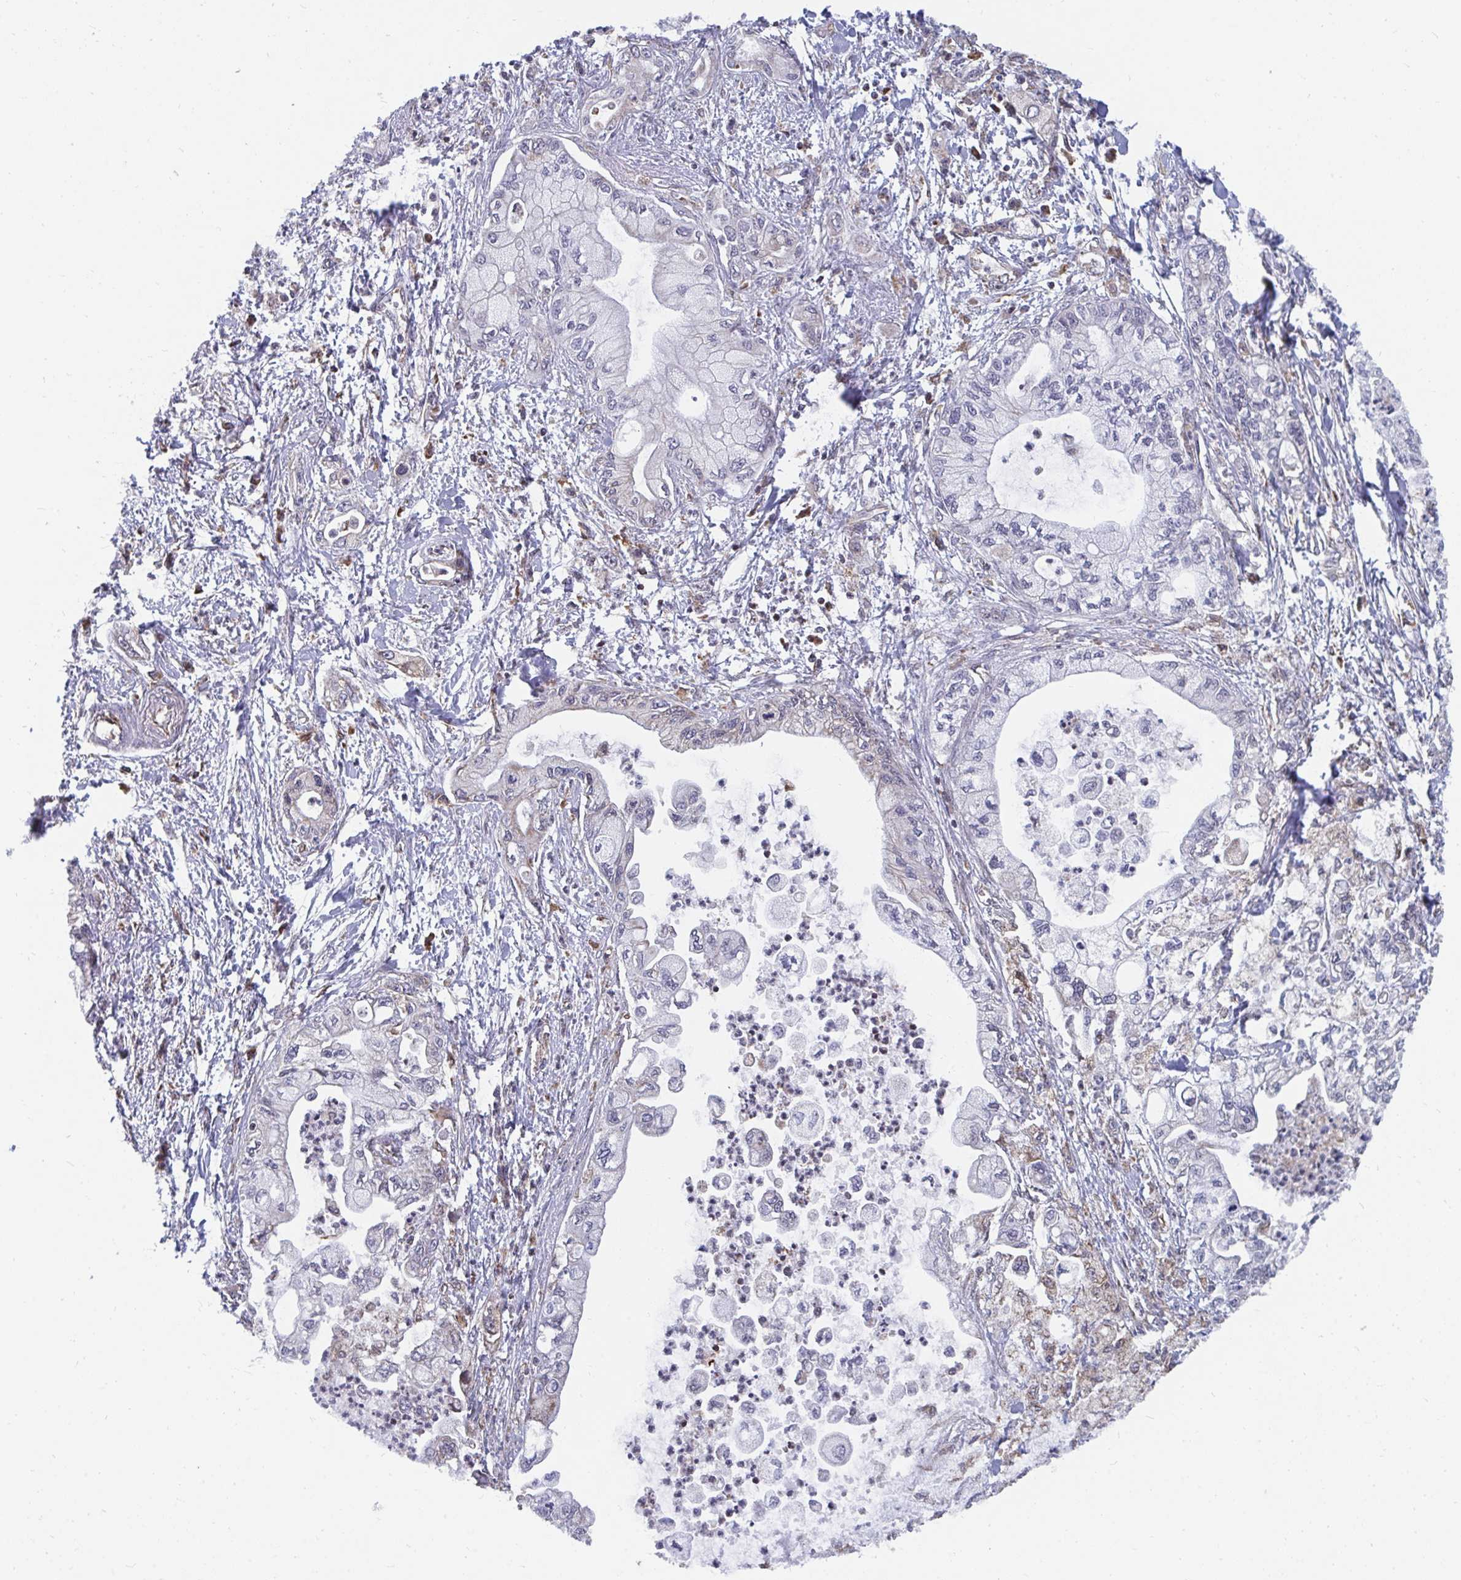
{"staining": {"intensity": "weak", "quantity": "<25%", "location": "cytoplasmic/membranous"}, "tissue": "pancreatic cancer", "cell_type": "Tumor cells", "image_type": "cancer", "snomed": [{"axis": "morphology", "description": "Adenocarcinoma, NOS"}, {"axis": "topography", "description": "Pancreas"}], "caption": "The histopathology image reveals no significant positivity in tumor cells of pancreatic cancer.", "gene": "ELAVL1", "patient": {"sex": "male", "age": 61}}